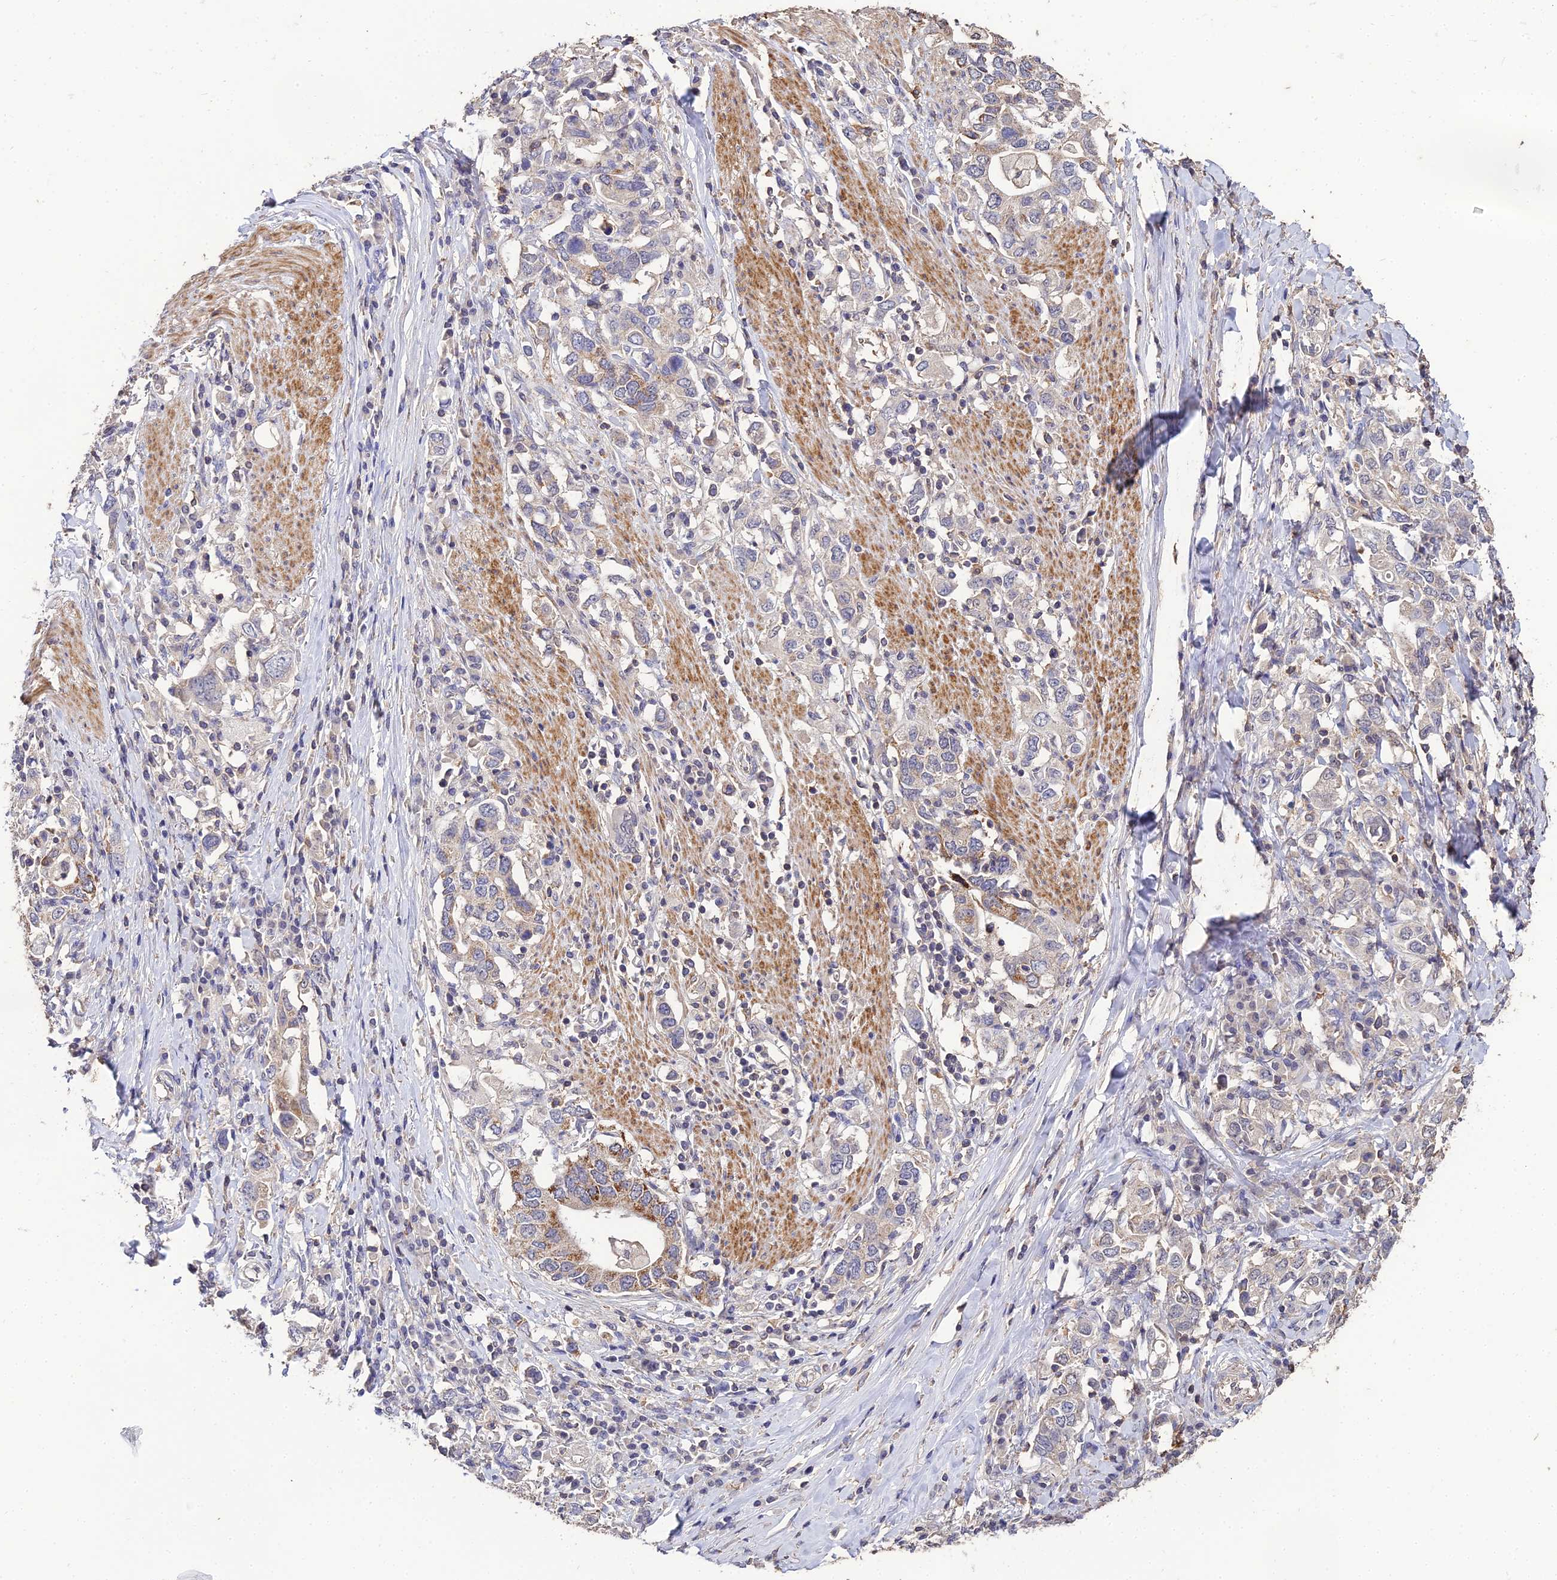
{"staining": {"intensity": "moderate", "quantity": "<25%", "location": "cytoplasmic/membranous"}, "tissue": "stomach cancer", "cell_type": "Tumor cells", "image_type": "cancer", "snomed": [{"axis": "morphology", "description": "Adenocarcinoma, NOS"}, {"axis": "topography", "description": "Stomach, upper"}, {"axis": "topography", "description": "Stomach"}], "caption": "Protein expression analysis of human stomach cancer reveals moderate cytoplasmic/membranous positivity in about <25% of tumor cells.", "gene": "LSM5", "patient": {"sex": "male", "age": 62}}